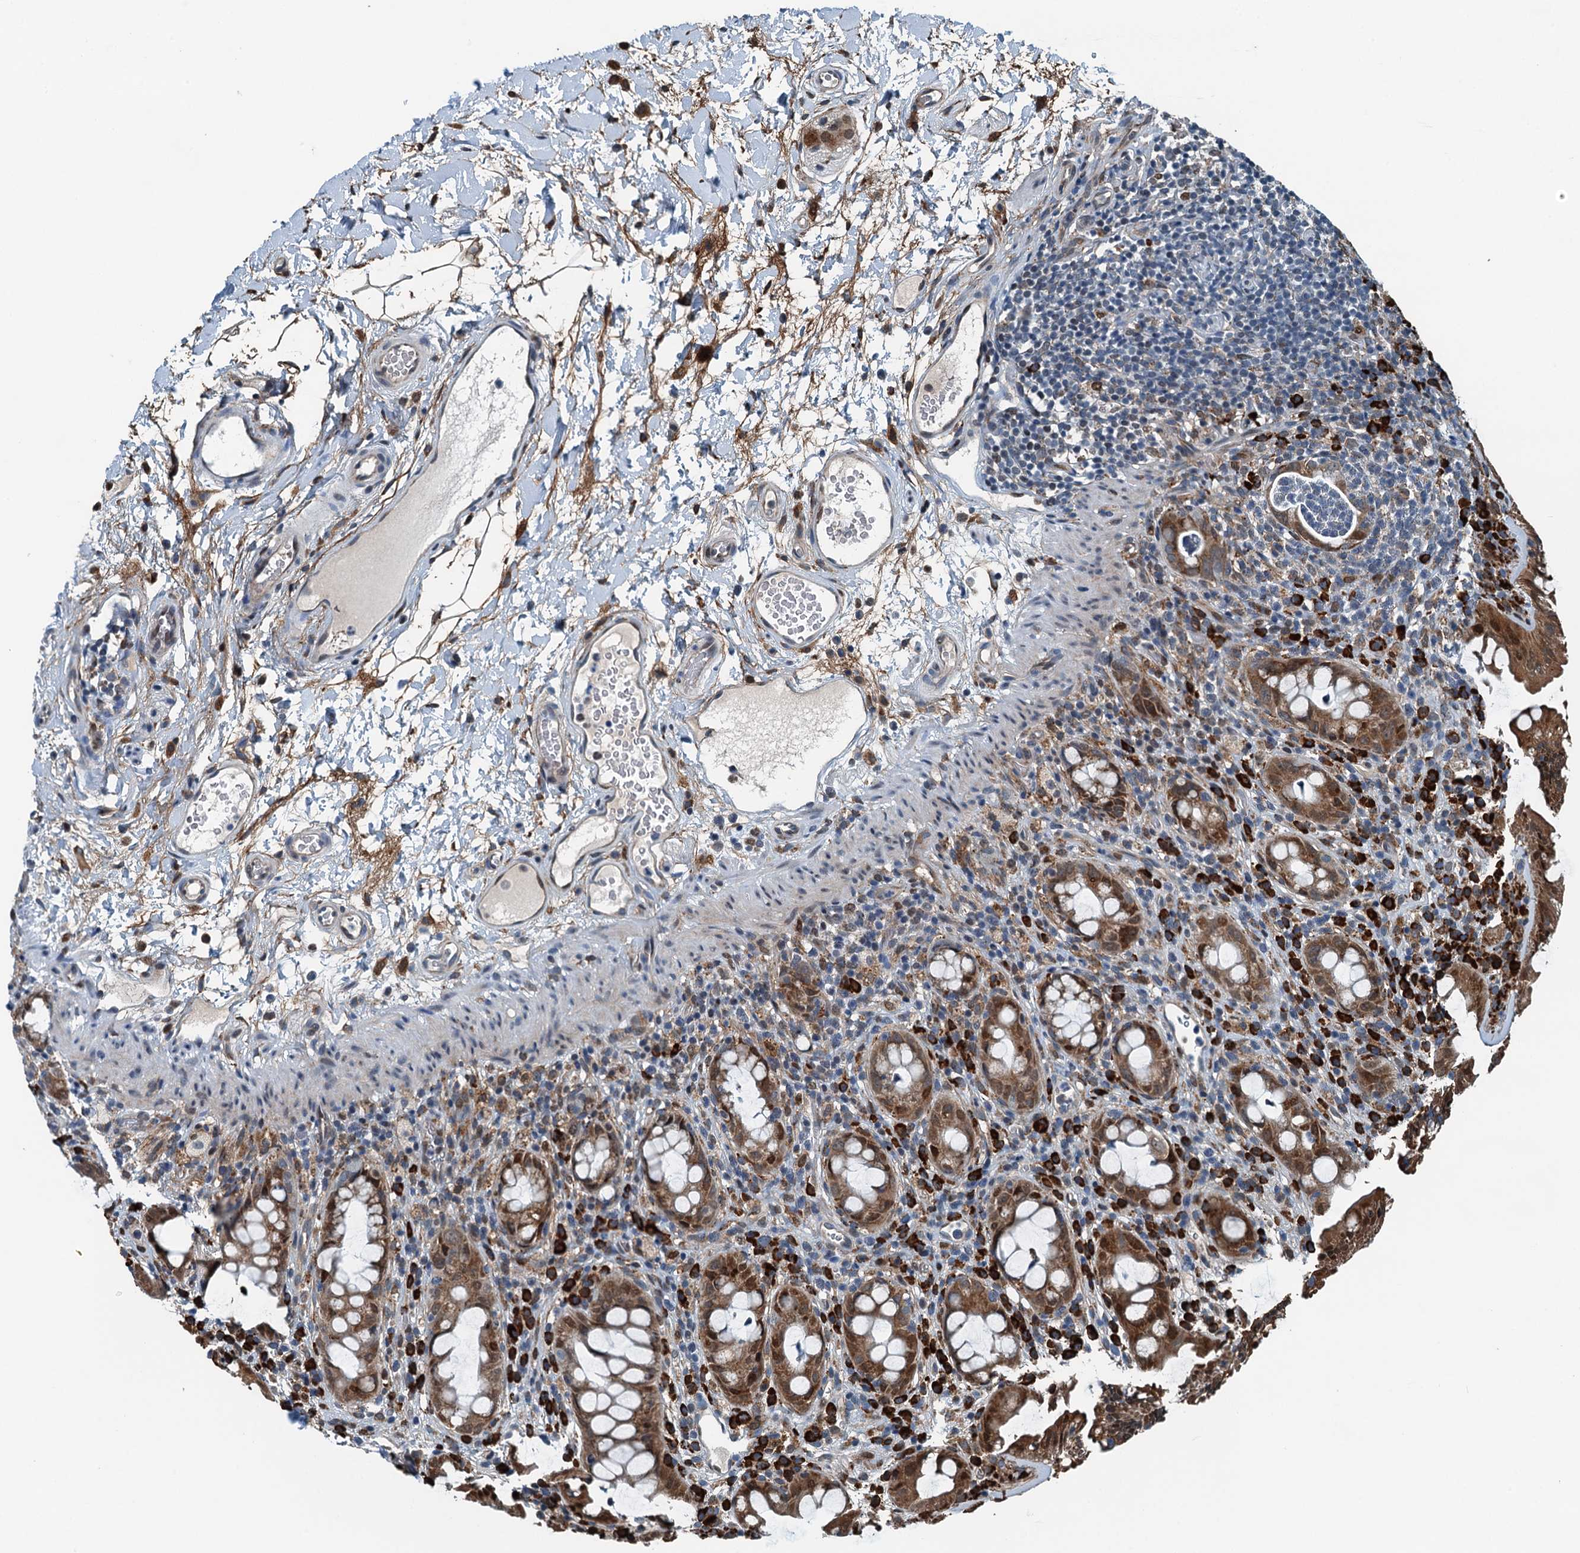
{"staining": {"intensity": "moderate", "quantity": ">75%", "location": "cytoplasmic/membranous,nuclear"}, "tissue": "rectum", "cell_type": "Glandular cells", "image_type": "normal", "snomed": [{"axis": "morphology", "description": "Normal tissue, NOS"}, {"axis": "topography", "description": "Rectum"}], "caption": "Normal rectum displays moderate cytoplasmic/membranous,nuclear staining in approximately >75% of glandular cells (Stains: DAB in brown, nuclei in blue, Microscopy: brightfield microscopy at high magnification)..", "gene": "TAMALIN", "patient": {"sex": "female", "age": 57}}